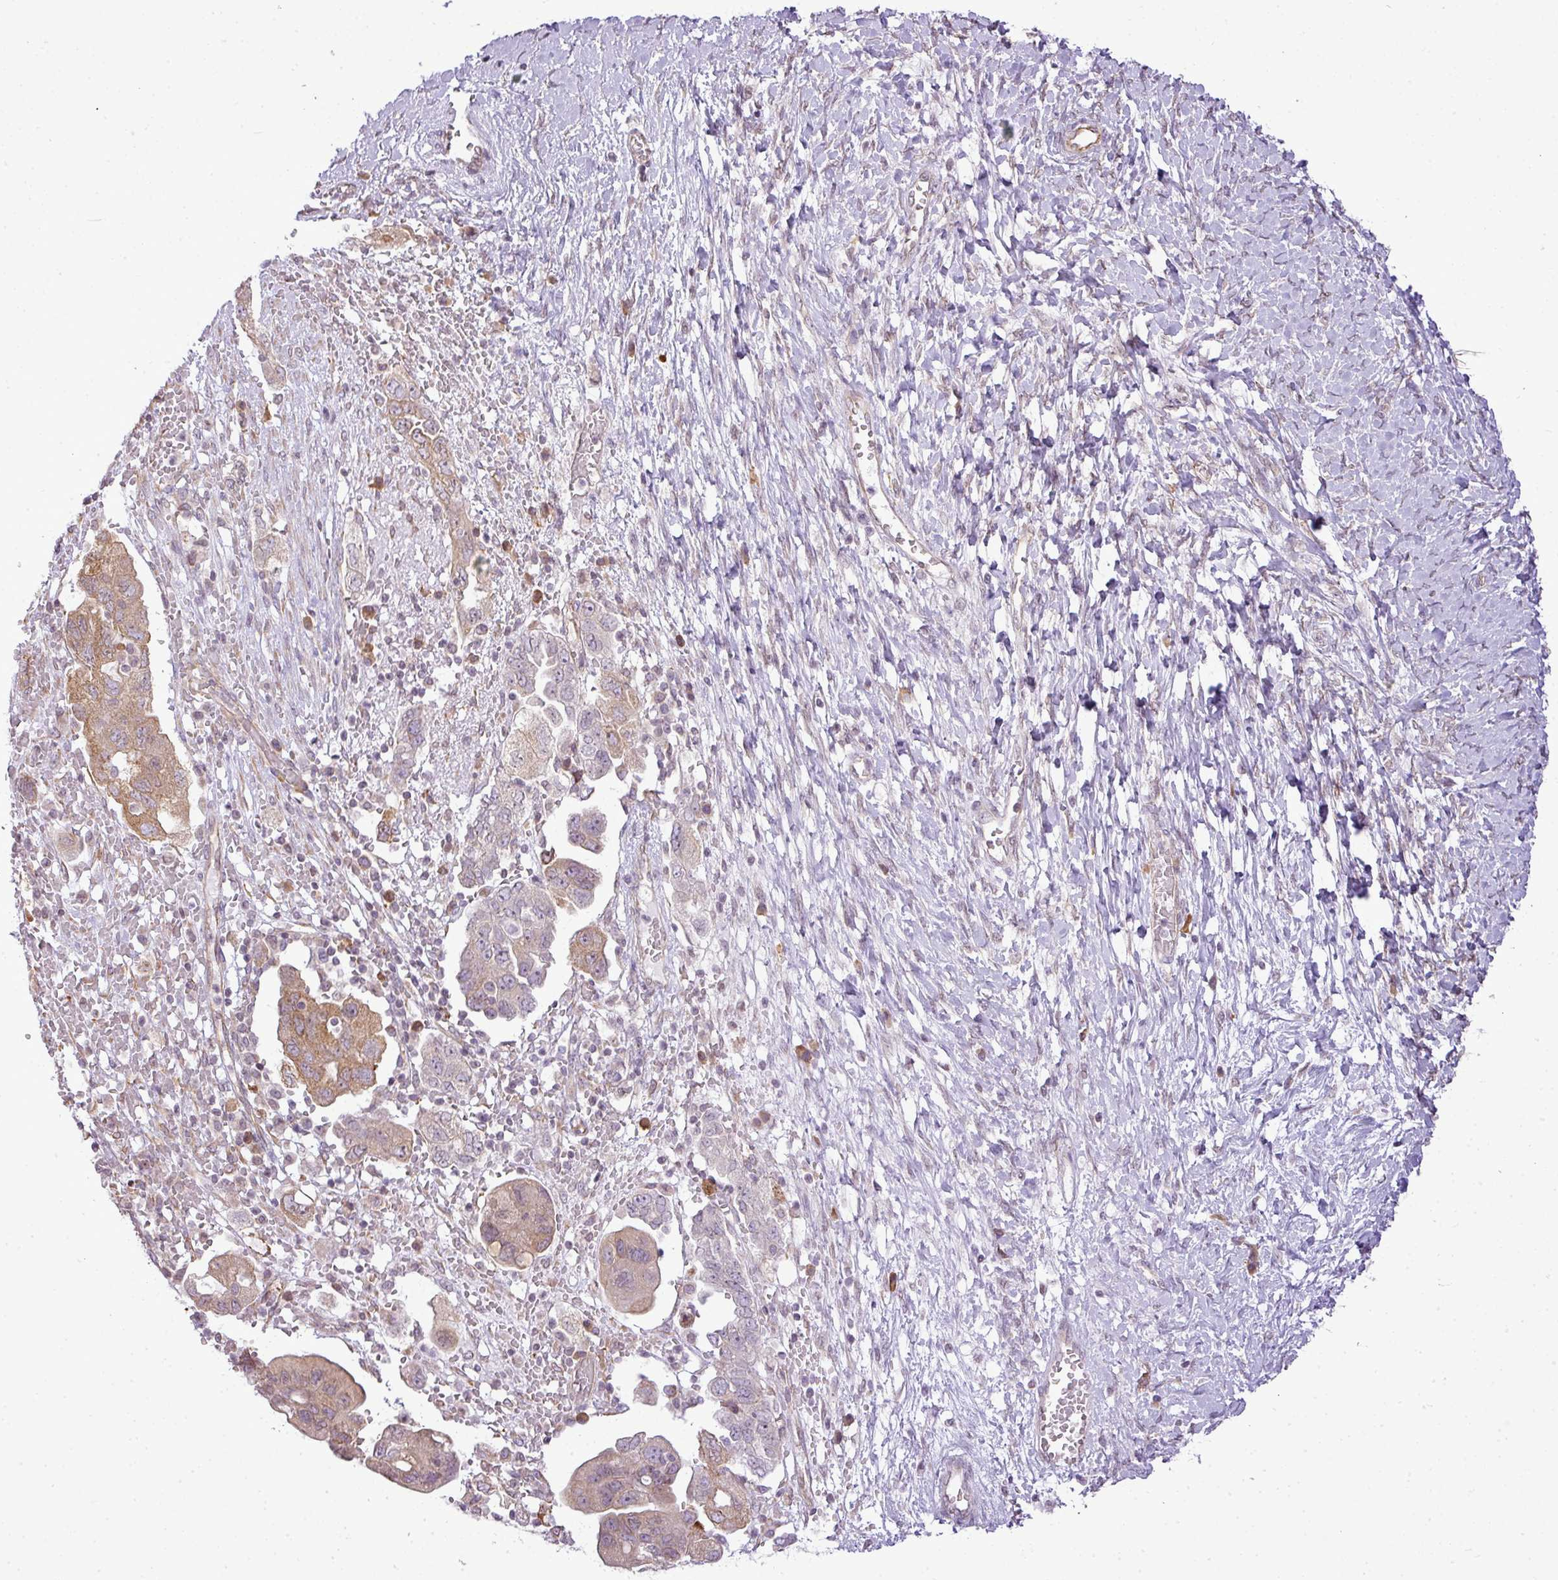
{"staining": {"intensity": "moderate", "quantity": ">75%", "location": "cytoplasmic/membranous"}, "tissue": "ovarian cancer", "cell_type": "Tumor cells", "image_type": "cancer", "snomed": [{"axis": "morphology", "description": "Carcinoma, NOS"}, {"axis": "morphology", "description": "Cystadenocarcinoma, serous, NOS"}, {"axis": "topography", "description": "Ovary"}], "caption": "Human ovarian cancer stained for a protein (brown) exhibits moderate cytoplasmic/membranous positive expression in about >75% of tumor cells.", "gene": "COX18", "patient": {"sex": "female", "age": 69}}